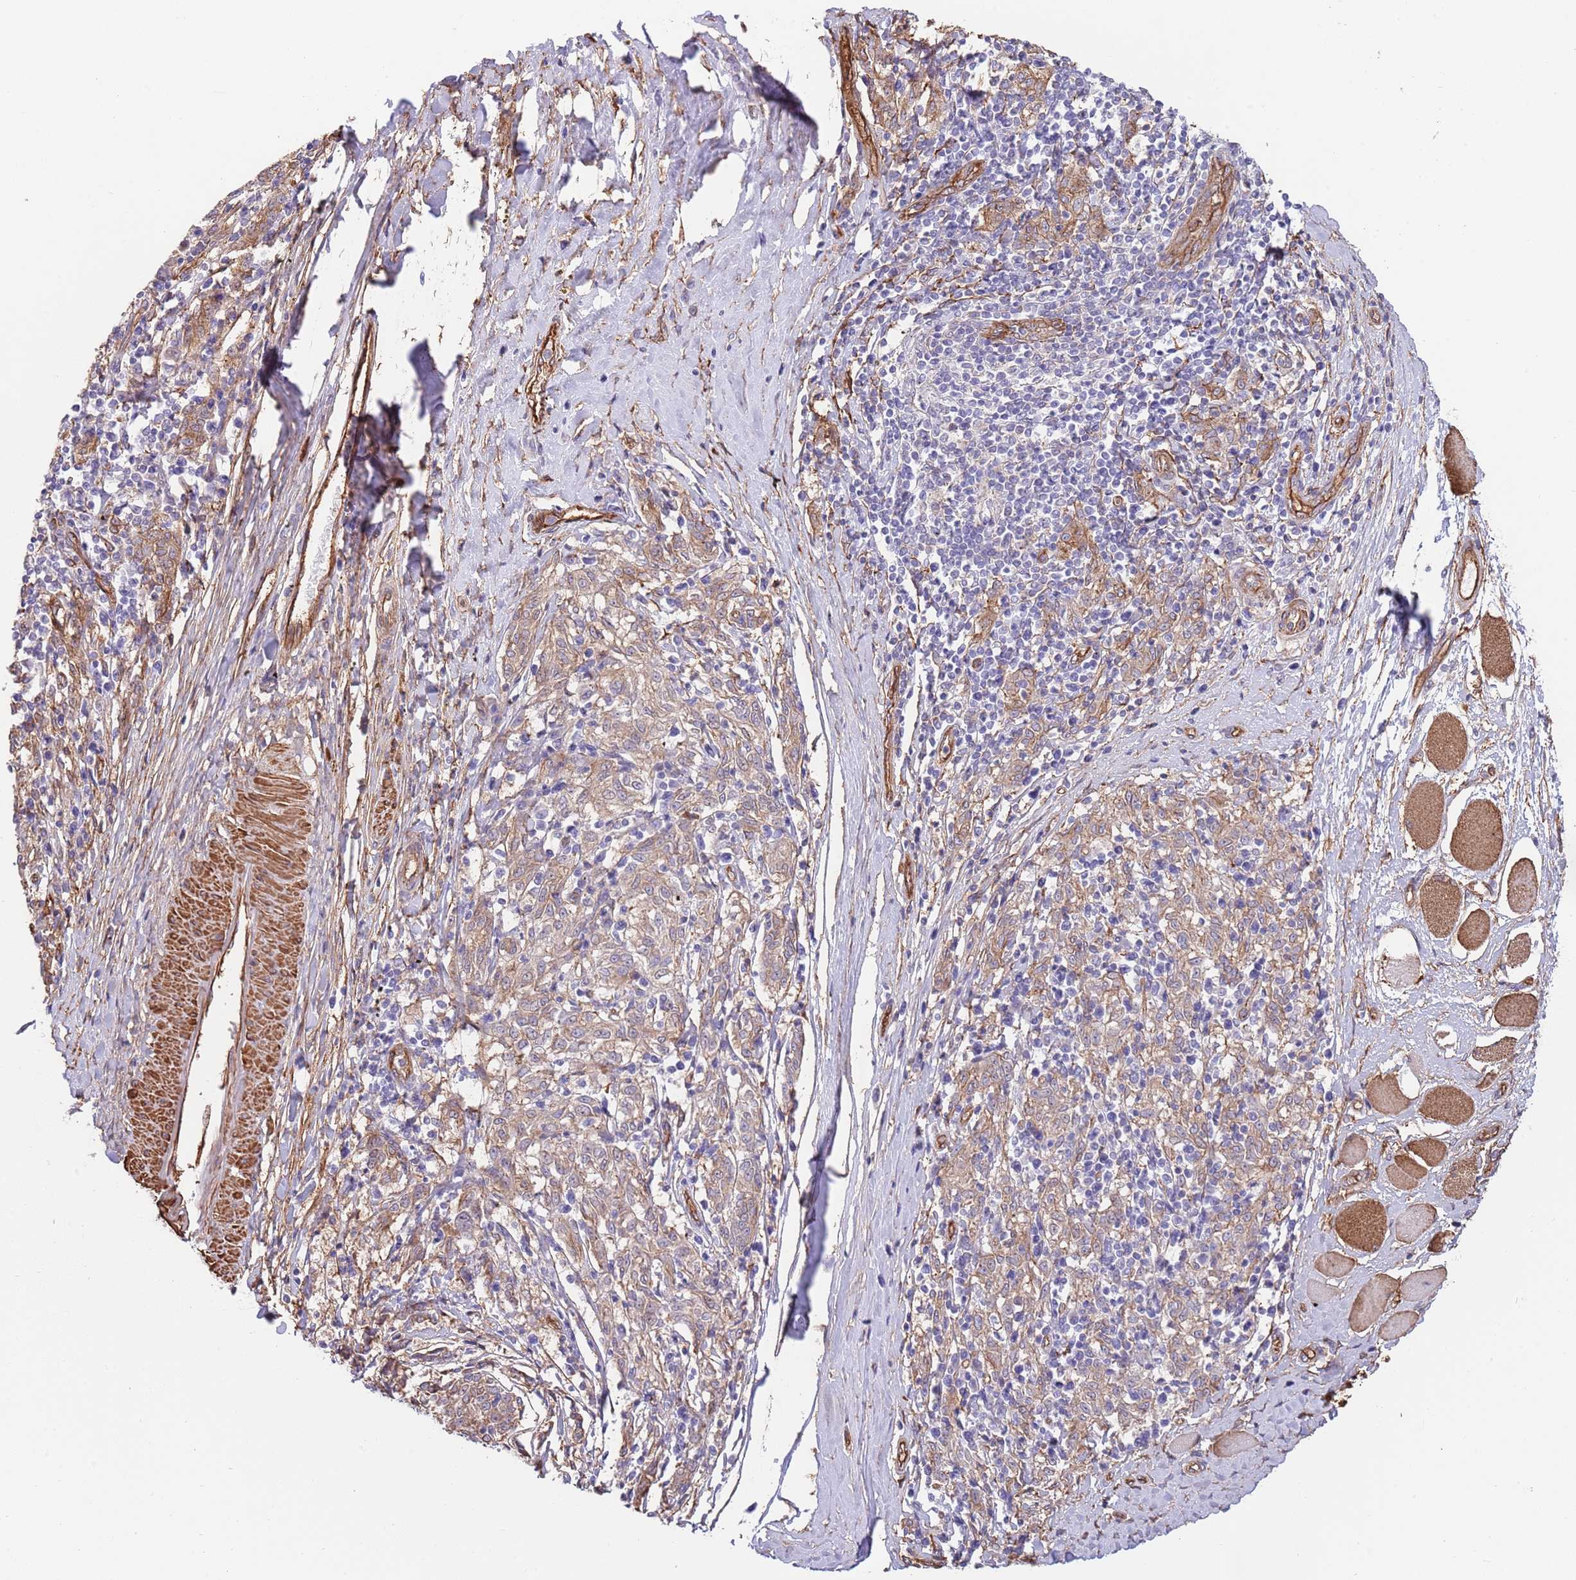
{"staining": {"intensity": "moderate", "quantity": ">75%", "location": "cytoplasmic/membranous"}, "tissue": "melanoma", "cell_type": "Tumor cells", "image_type": "cancer", "snomed": [{"axis": "morphology", "description": "Malignant melanoma, NOS"}, {"axis": "topography", "description": "Skin"}], "caption": "Approximately >75% of tumor cells in human malignant melanoma reveal moderate cytoplasmic/membranous protein staining as visualized by brown immunohistochemical staining.", "gene": "BPNT1", "patient": {"sex": "female", "age": 72}}